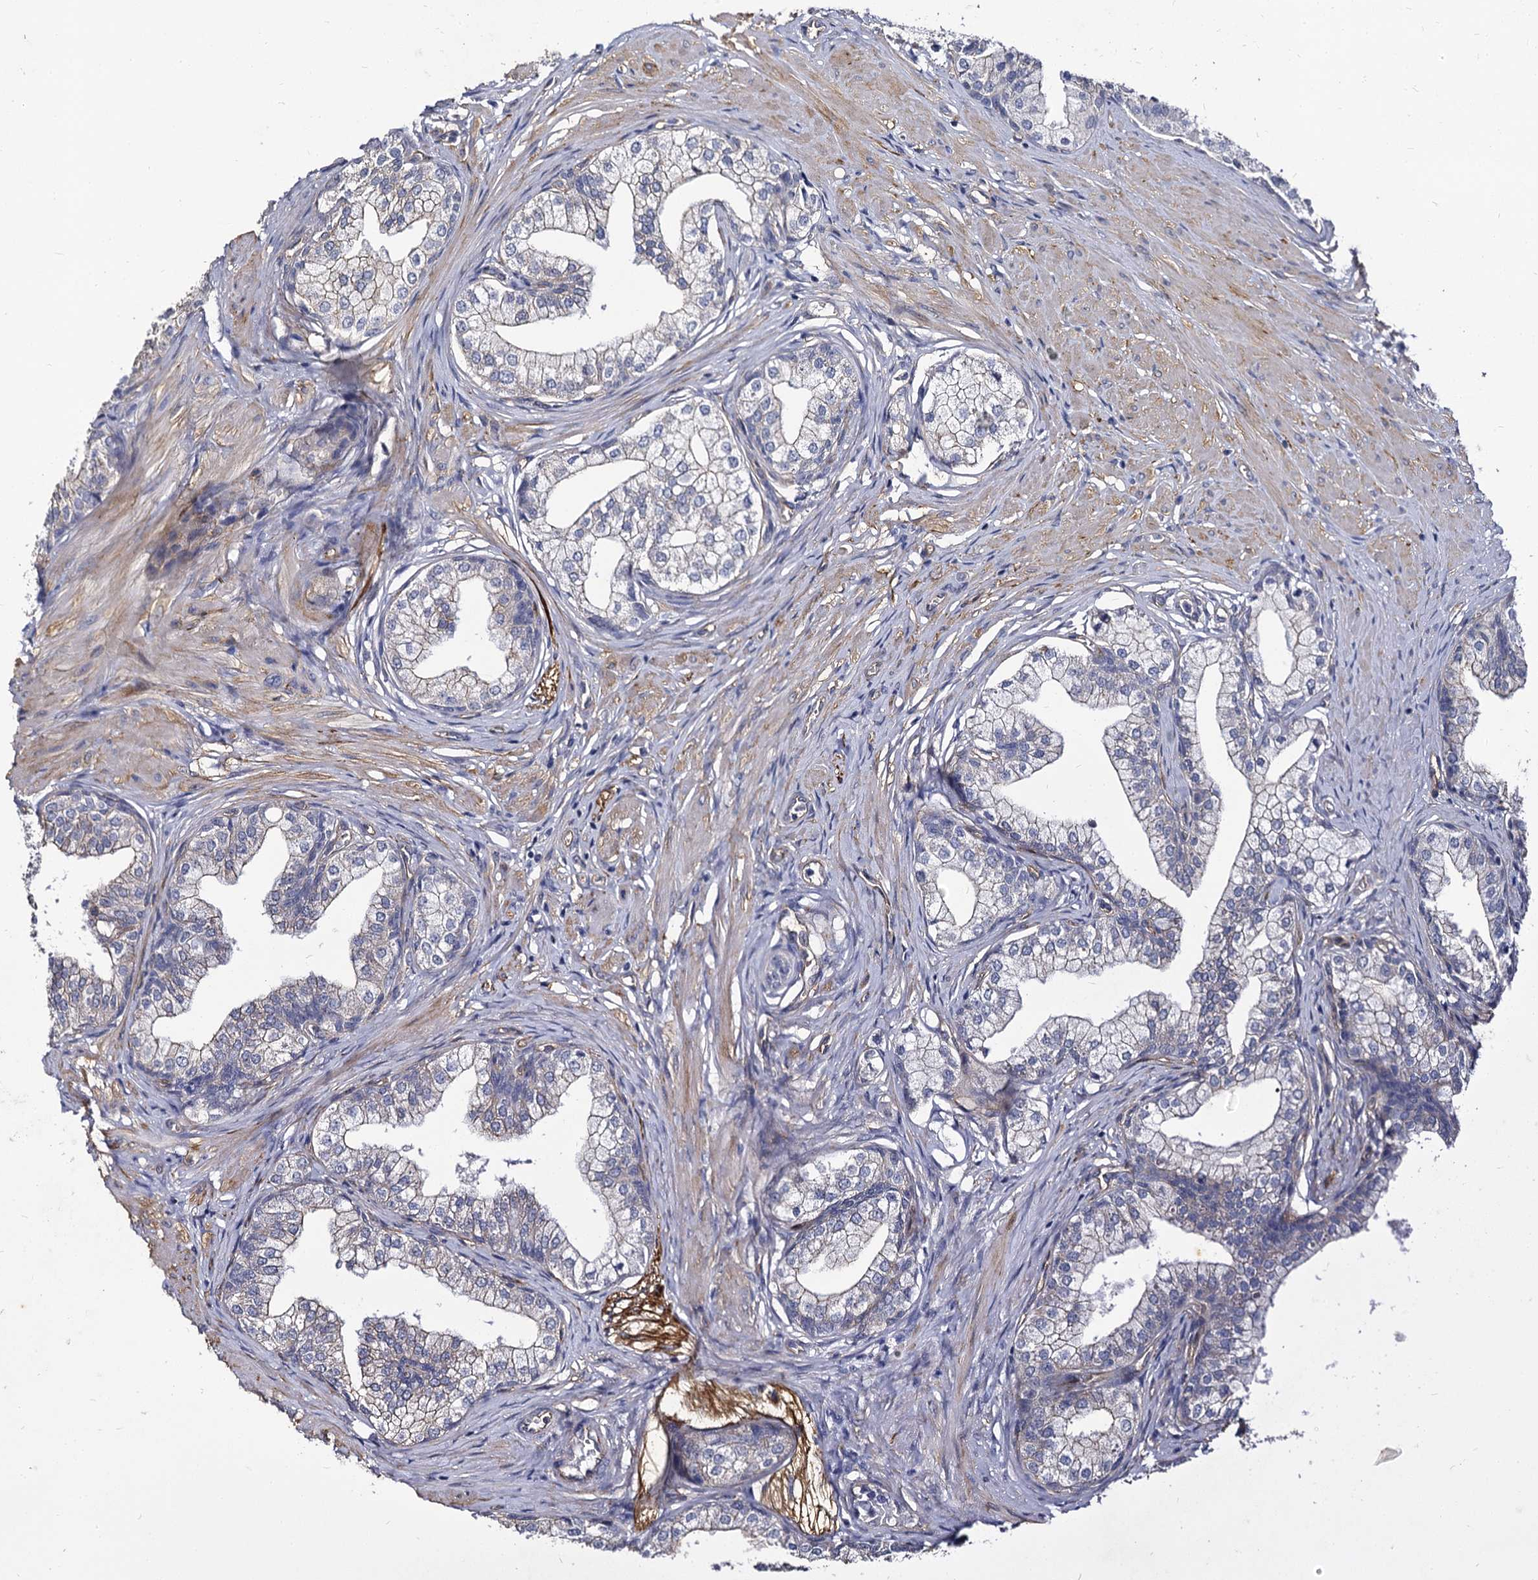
{"staining": {"intensity": "weak", "quantity": "<25%", "location": "cytoplasmic/membranous"}, "tissue": "prostate", "cell_type": "Glandular cells", "image_type": "normal", "snomed": [{"axis": "morphology", "description": "Normal tissue, NOS"}, {"axis": "topography", "description": "Prostate"}], "caption": "High power microscopy photomicrograph of an immunohistochemistry (IHC) micrograph of unremarkable prostate, revealing no significant positivity in glandular cells.", "gene": "CBFB", "patient": {"sex": "male", "age": 60}}